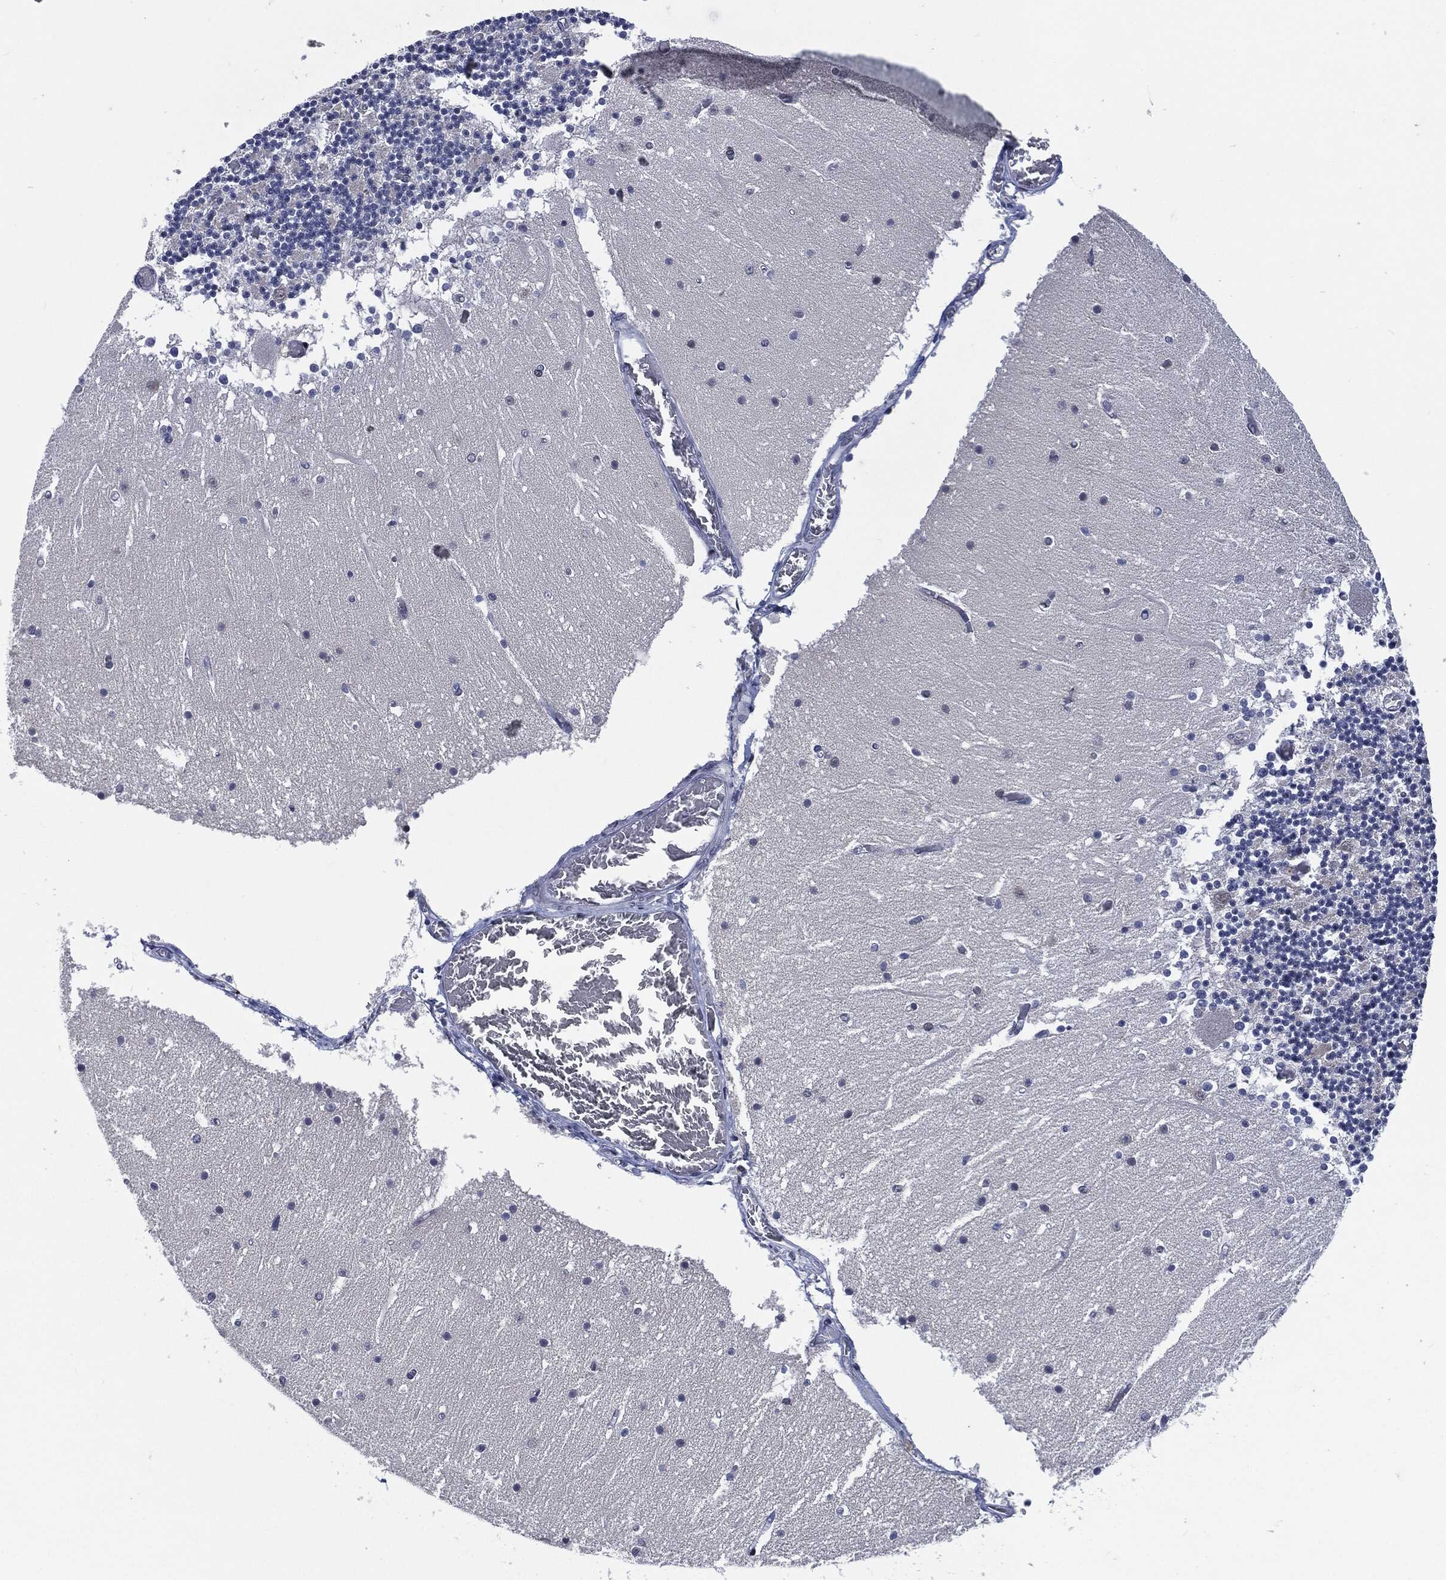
{"staining": {"intensity": "negative", "quantity": "none", "location": "none"}, "tissue": "cerebellum", "cell_type": "Cells in granular layer", "image_type": "normal", "snomed": [{"axis": "morphology", "description": "Normal tissue, NOS"}, {"axis": "topography", "description": "Cerebellum"}], "caption": "An IHC histopathology image of unremarkable cerebellum is shown. There is no staining in cells in granular layer of cerebellum.", "gene": "AKT2", "patient": {"sex": "female", "age": 28}}